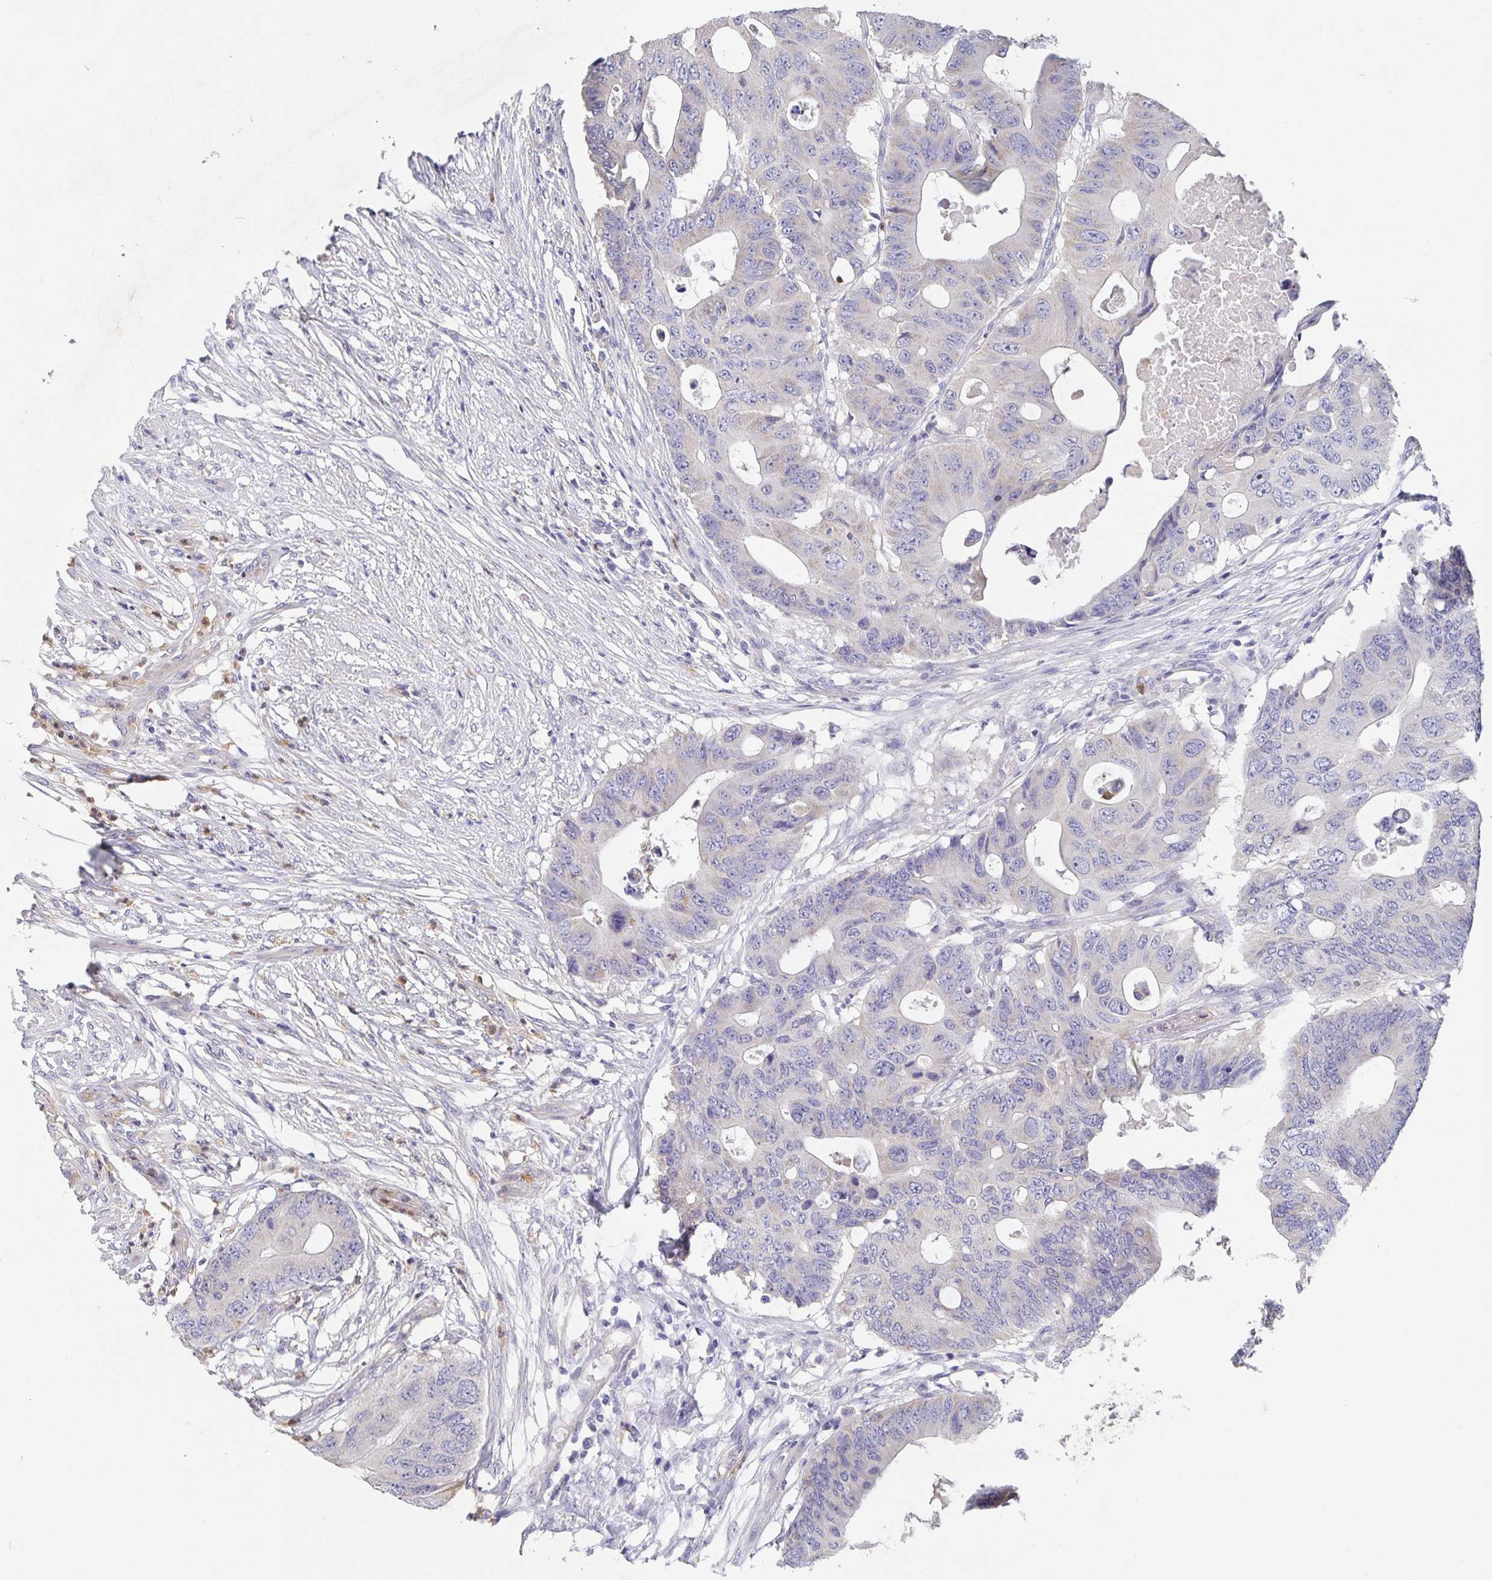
{"staining": {"intensity": "negative", "quantity": "none", "location": "none"}, "tissue": "colorectal cancer", "cell_type": "Tumor cells", "image_type": "cancer", "snomed": [{"axis": "morphology", "description": "Adenocarcinoma, NOS"}, {"axis": "topography", "description": "Colon"}], "caption": "There is no significant staining in tumor cells of colorectal cancer (adenocarcinoma).", "gene": "CDC42BPG", "patient": {"sex": "male", "age": 71}}